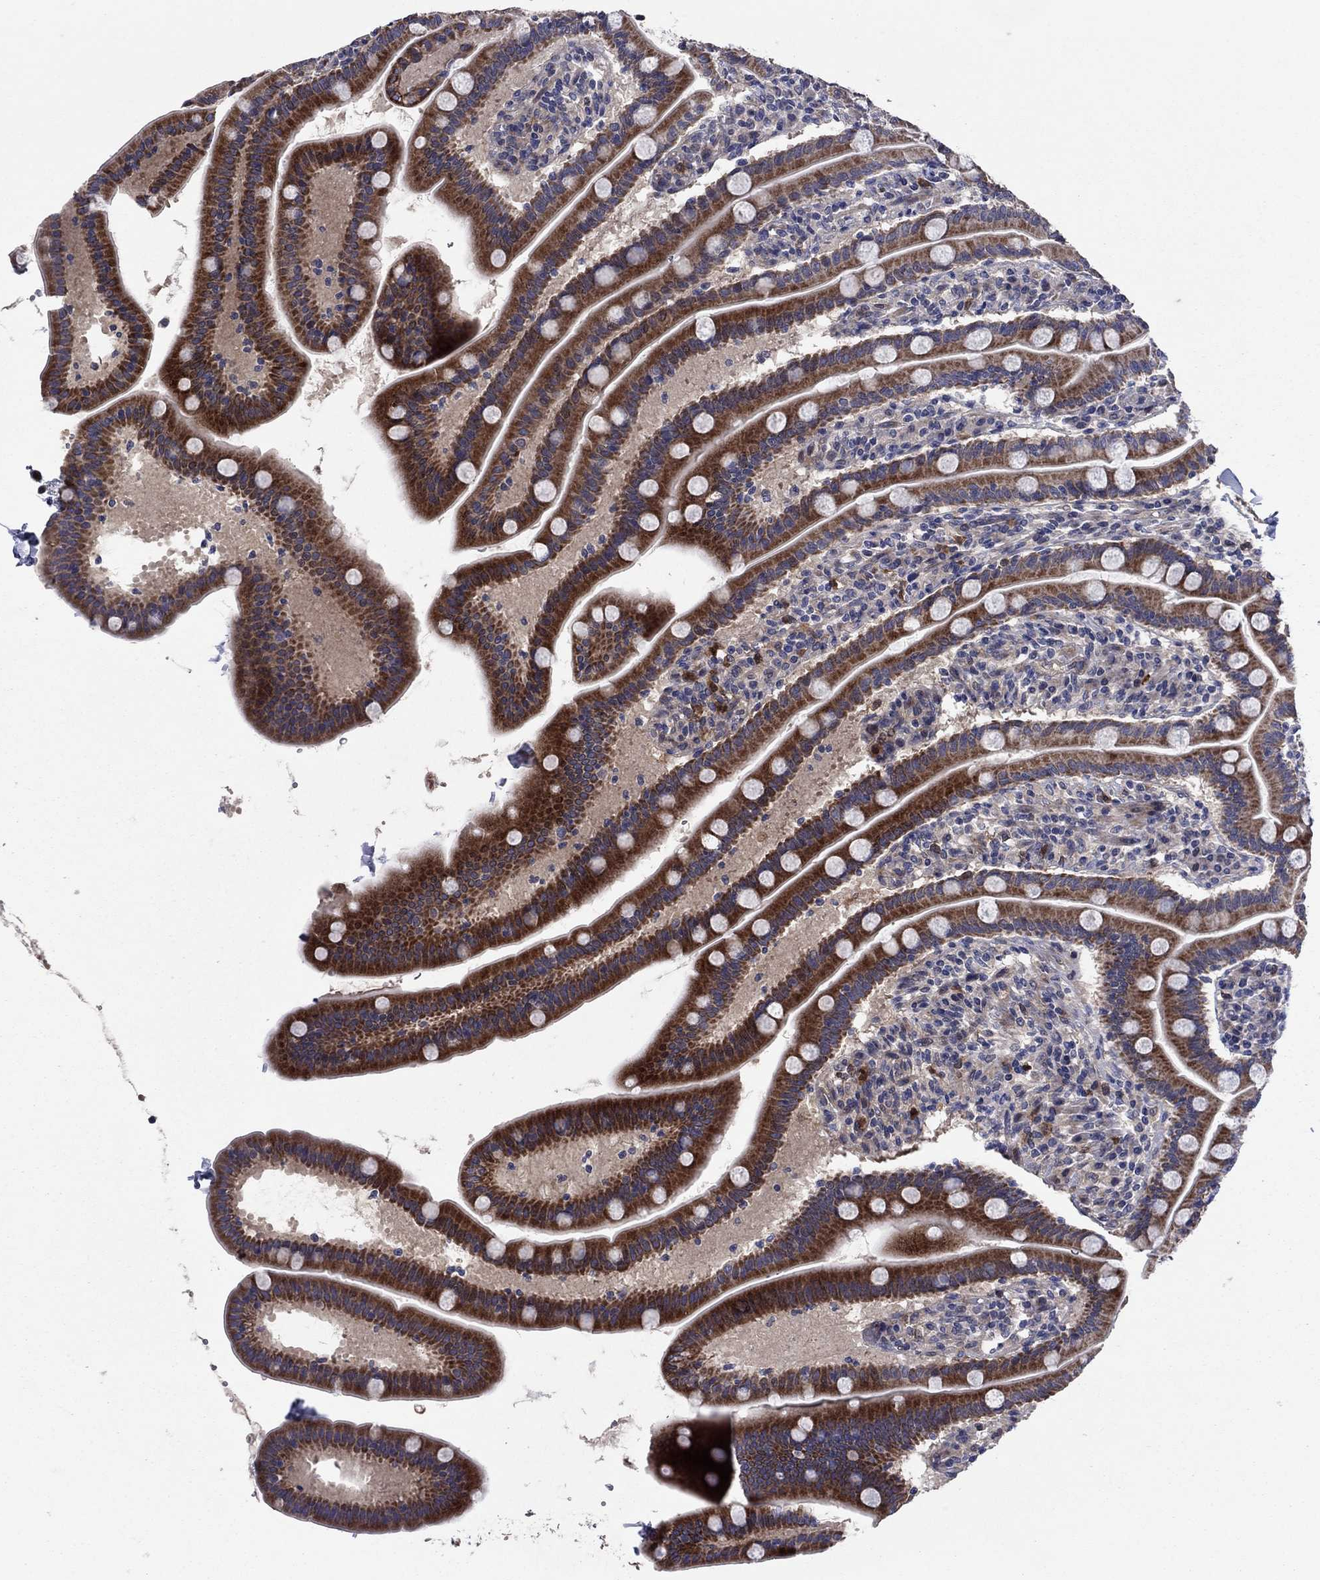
{"staining": {"intensity": "strong", "quantity": "25%-75%", "location": "cytoplasmic/membranous"}, "tissue": "small intestine", "cell_type": "Glandular cells", "image_type": "normal", "snomed": [{"axis": "morphology", "description": "Normal tissue, NOS"}, {"axis": "topography", "description": "Small intestine"}], "caption": "An IHC histopathology image of normal tissue is shown. Protein staining in brown highlights strong cytoplasmic/membranous positivity in small intestine within glandular cells.", "gene": "MSRB1", "patient": {"sex": "male", "age": 66}}